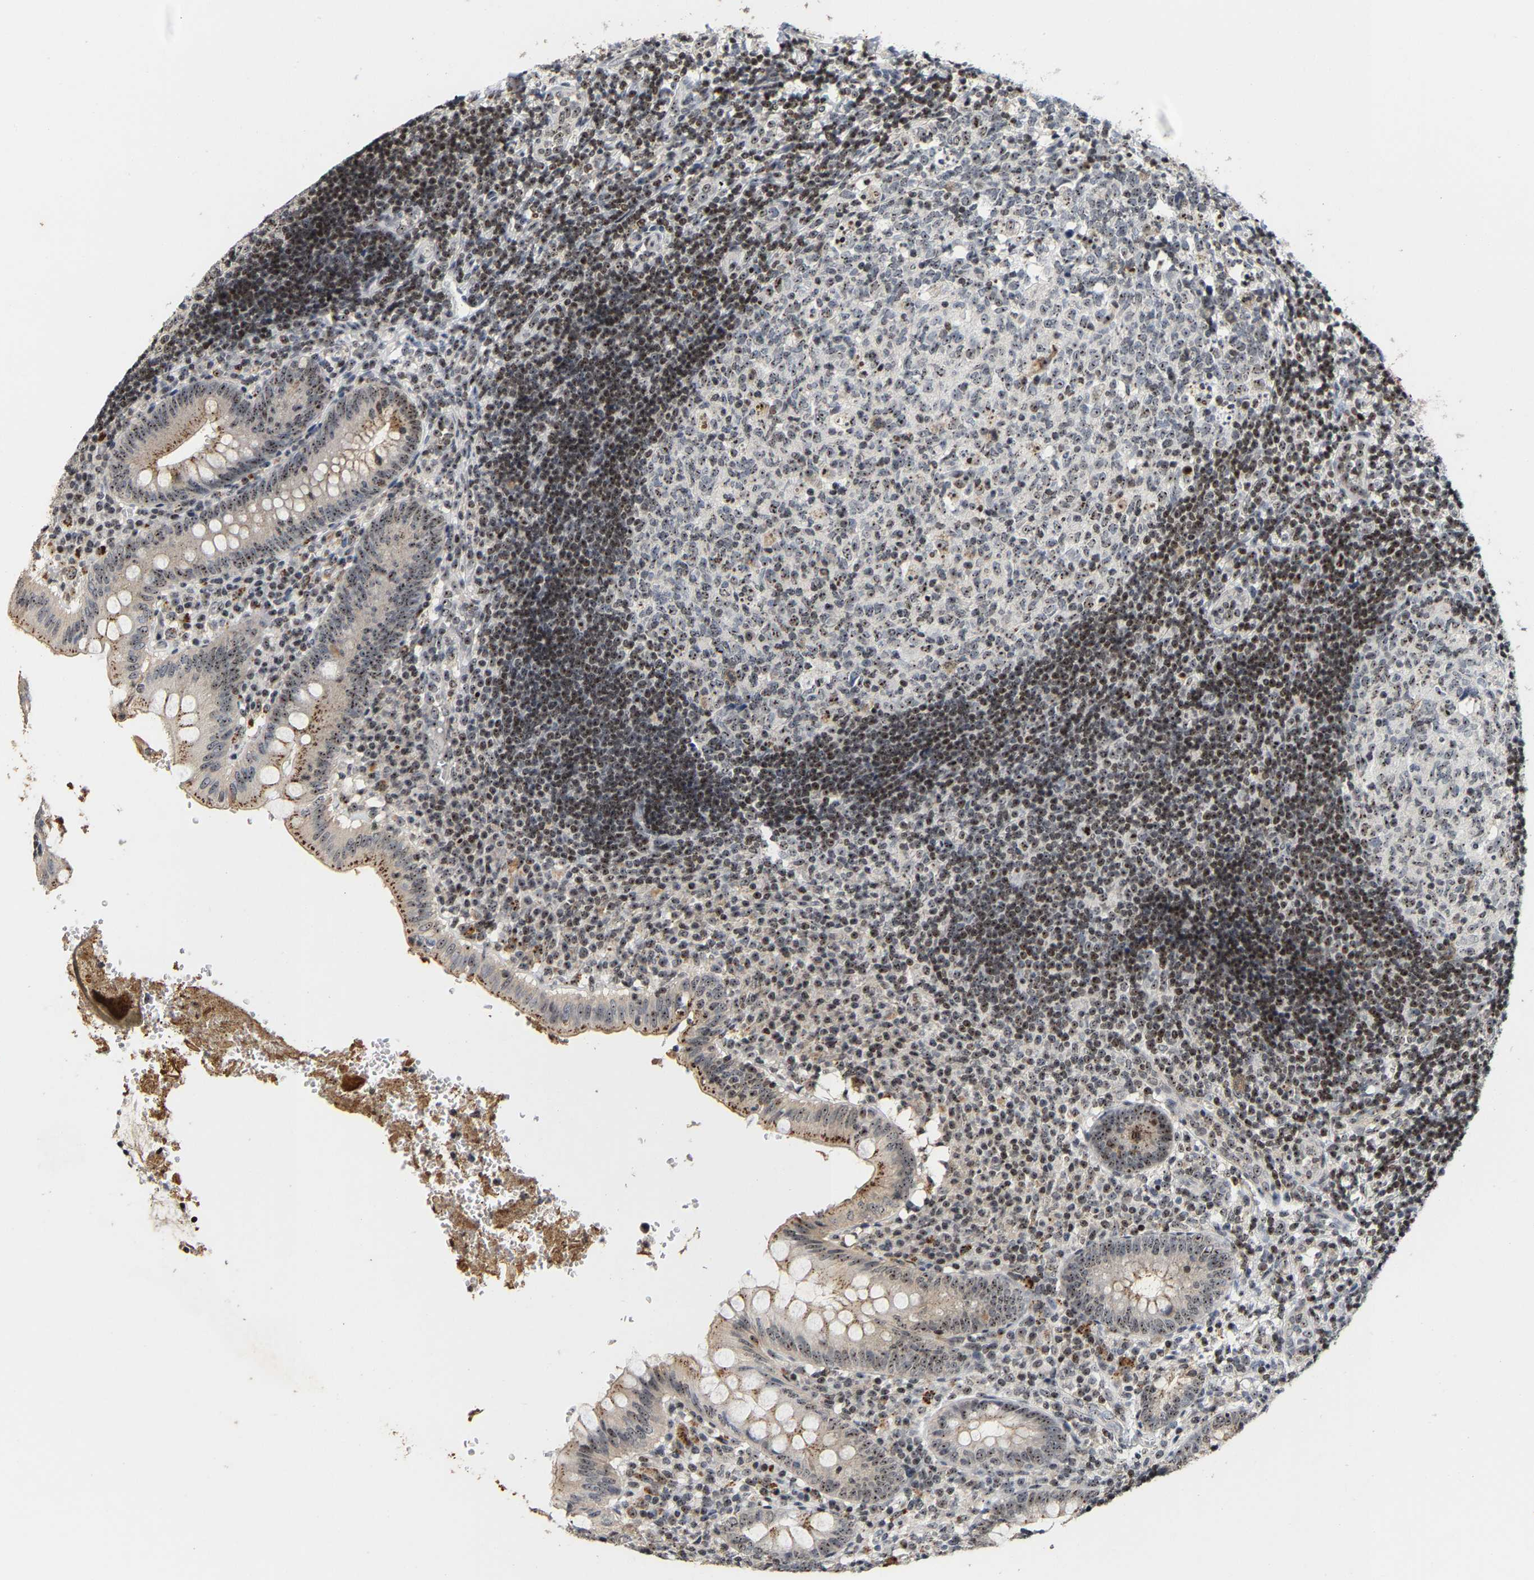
{"staining": {"intensity": "moderate", "quantity": ">75%", "location": "cytoplasmic/membranous,nuclear"}, "tissue": "appendix", "cell_type": "Glandular cells", "image_type": "normal", "snomed": [{"axis": "morphology", "description": "Normal tissue, NOS"}, {"axis": "topography", "description": "Appendix"}], "caption": "Moderate cytoplasmic/membranous,nuclear protein positivity is identified in approximately >75% of glandular cells in appendix.", "gene": "NOP58", "patient": {"sex": "male", "age": 8}}